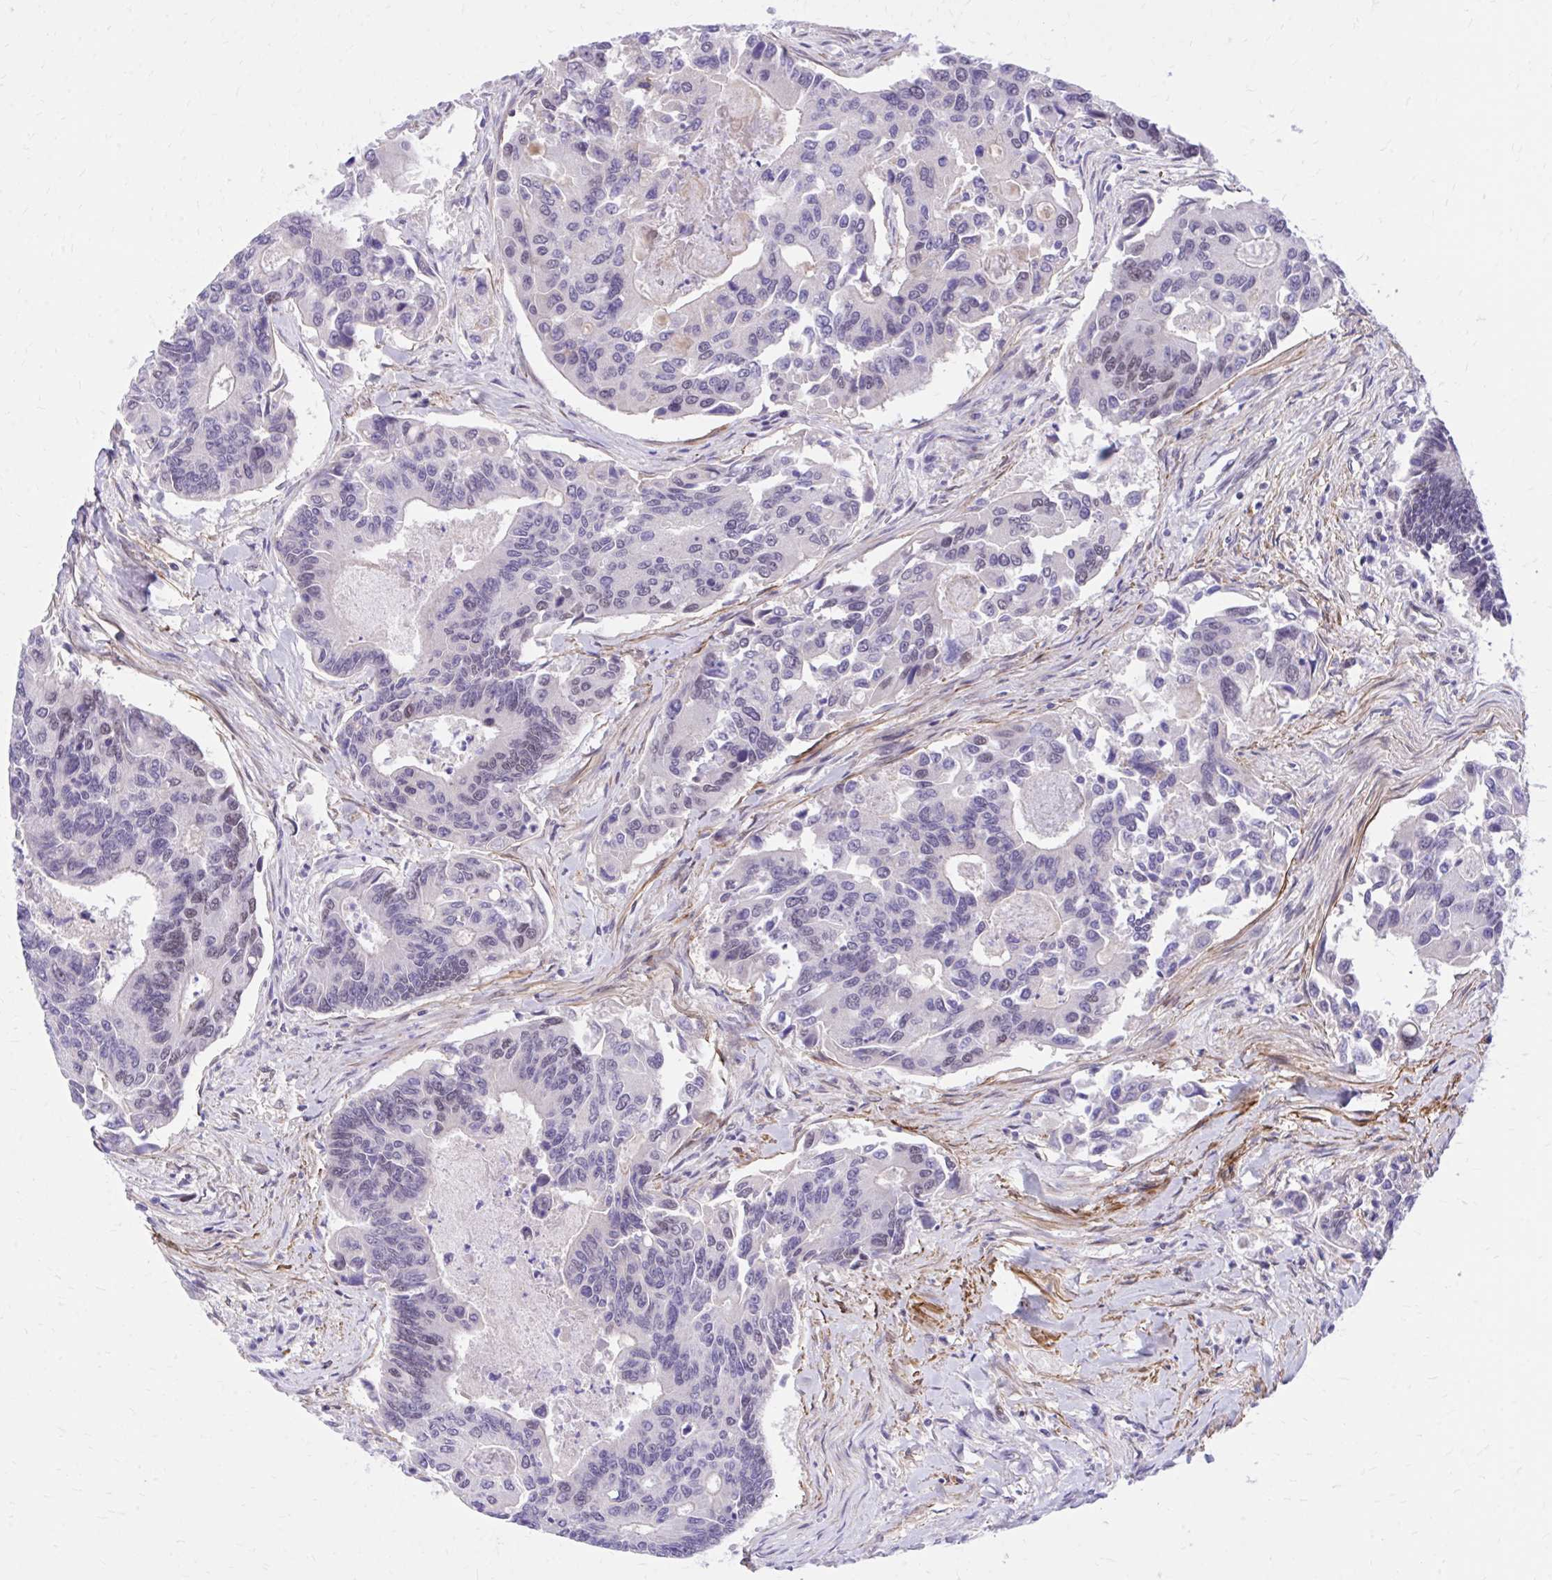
{"staining": {"intensity": "weak", "quantity": "25%-75%", "location": "nuclear"}, "tissue": "colorectal cancer", "cell_type": "Tumor cells", "image_type": "cancer", "snomed": [{"axis": "morphology", "description": "Adenocarcinoma, NOS"}, {"axis": "topography", "description": "Colon"}], "caption": "Weak nuclear staining for a protein is seen in approximately 25%-75% of tumor cells of colorectal cancer using immunohistochemistry (IHC).", "gene": "ZBTB25", "patient": {"sex": "female", "age": 67}}